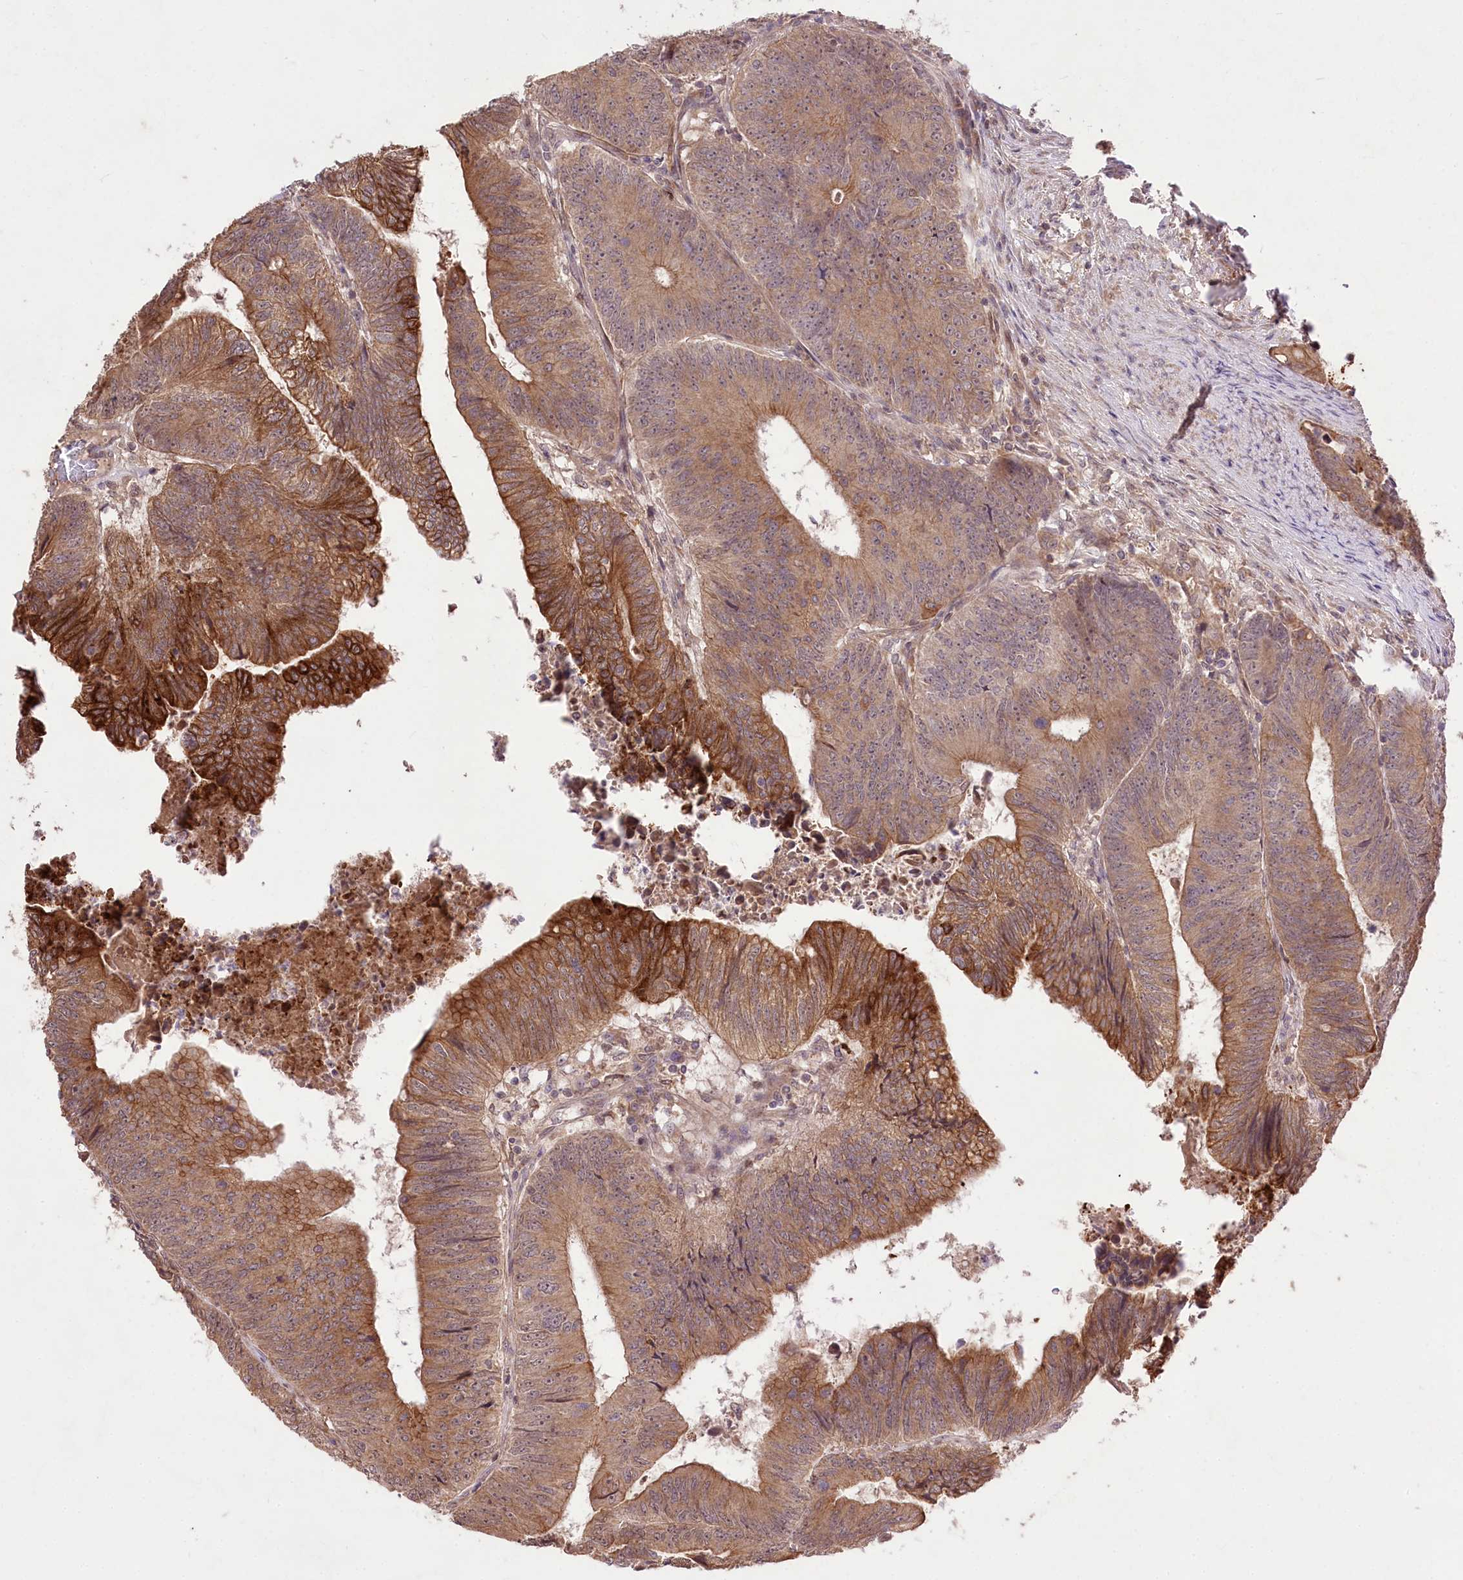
{"staining": {"intensity": "strong", "quantity": "25%-75%", "location": "cytoplasmic/membranous"}, "tissue": "colorectal cancer", "cell_type": "Tumor cells", "image_type": "cancer", "snomed": [{"axis": "morphology", "description": "Adenocarcinoma, NOS"}, {"axis": "topography", "description": "Colon"}], "caption": "Immunohistochemistry (IHC) image of human colorectal adenocarcinoma stained for a protein (brown), which shows high levels of strong cytoplasmic/membranous expression in approximately 25%-75% of tumor cells.", "gene": "HELT", "patient": {"sex": "female", "age": 67}}